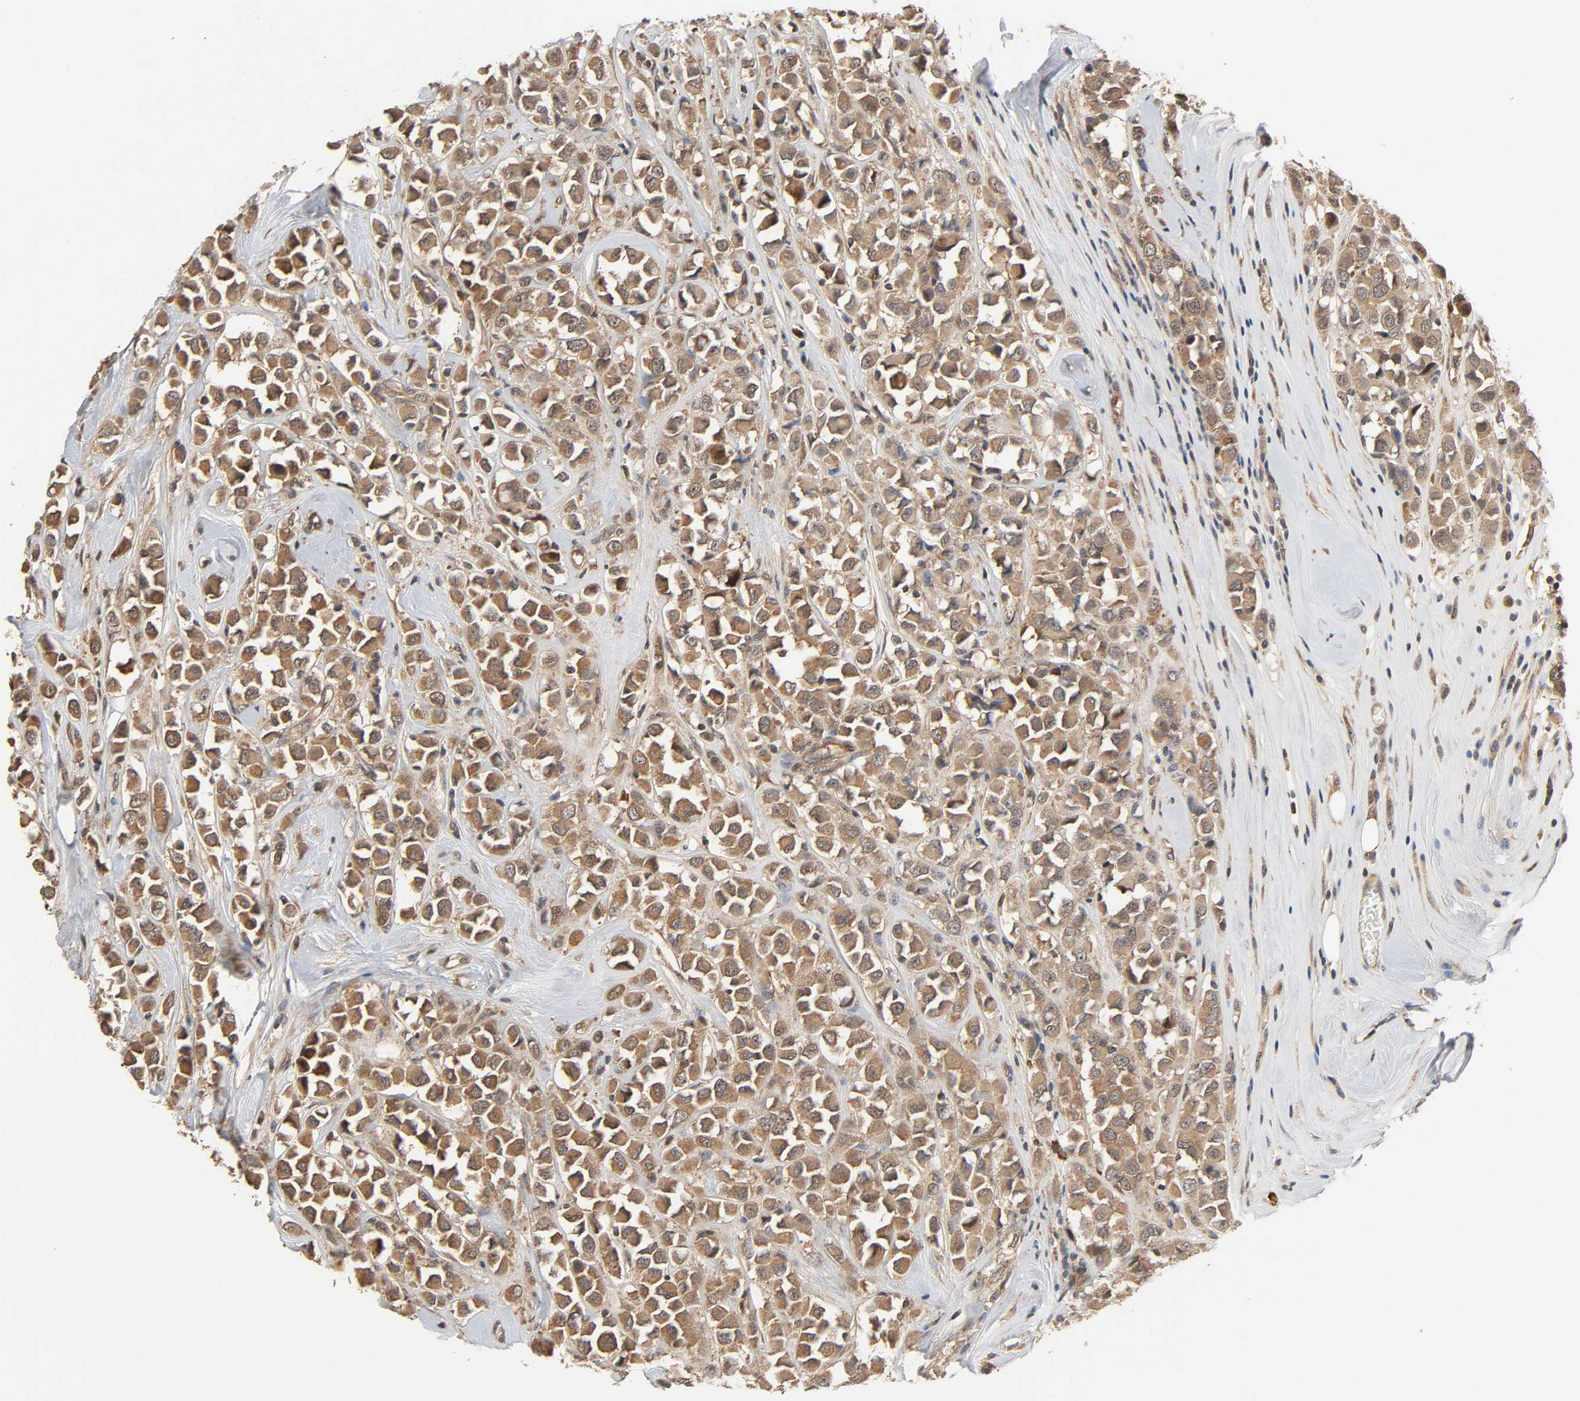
{"staining": {"intensity": "moderate", "quantity": ">75%", "location": "cytoplasmic/membranous"}, "tissue": "breast cancer", "cell_type": "Tumor cells", "image_type": "cancer", "snomed": [{"axis": "morphology", "description": "Duct carcinoma"}, {"axis": "topography", "description": "Breast"}], "caption": "Breast cancer (invasive ductal carcinoma) was stained to show a protein in brown. There is medium levels of moderate cytoplasmic/membranous positivity in approximately >75% of tumor cells.", "gene": "PPP2R1B", "patient": {"sex": "female", "age": 61}}